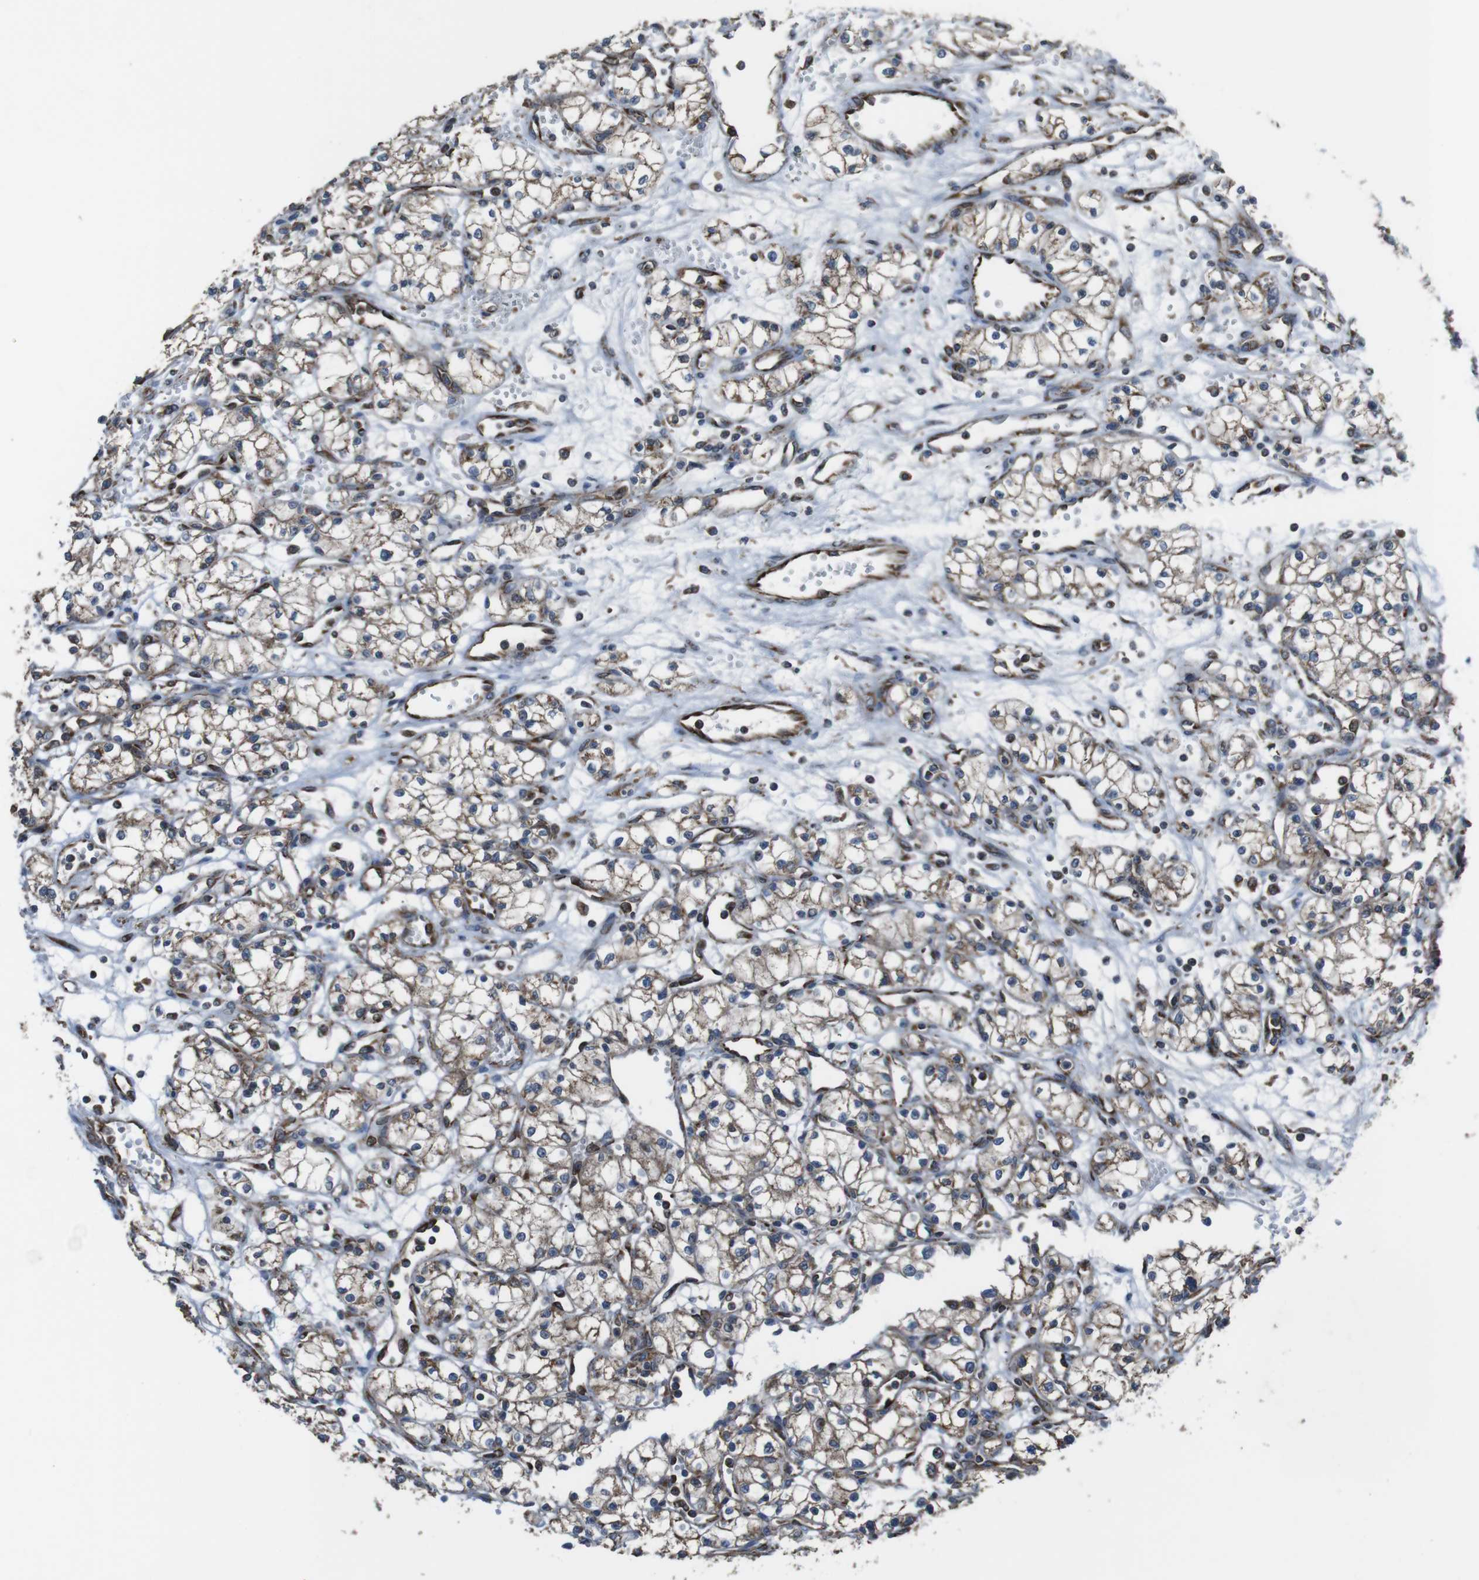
{"staining": {"intensity": "weak", "quantity": ">75%", "location": "cytoplasmic/membranous"}, "tissue": "renal cancer", "cell_type": "Tumor cells", "image_type": "cancer", "snomed": [{"axis": "morphology", "description": "Normal tissue, NOS"}, {"axis": "morphology", "description": "Adenocarcinoma, NOS"}, {"axis": "topography", "description": "Kidney"}], "caption": "Tumor cells show low levels of weak cytoplasmic/membranous expression in about >75% of cells in renal cancer (adenocarcinoma).", "gene": "GIMAP8", "patient": {"sex": "male", "age": 59}}